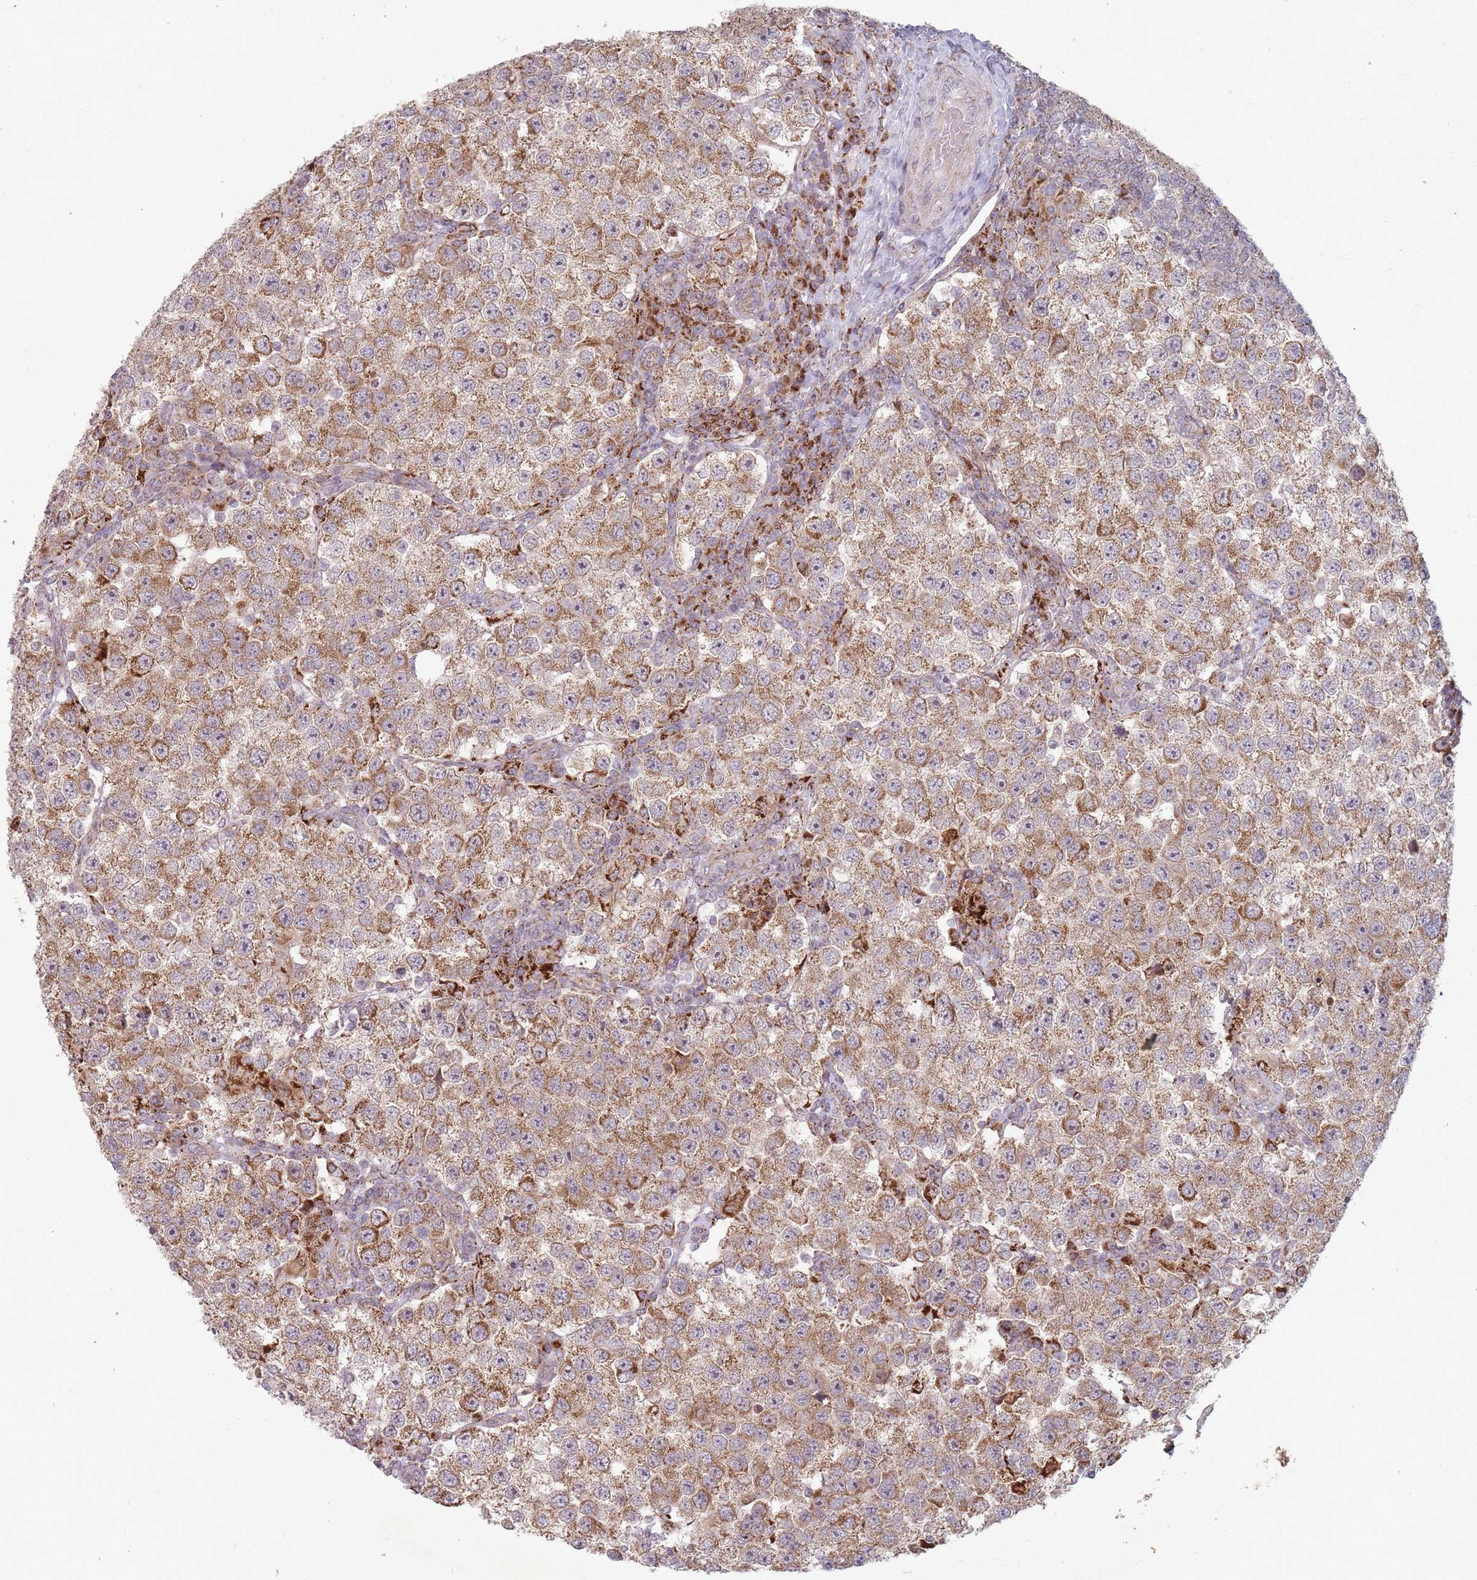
{"staining": {"intensity": "moderate", "quantity": ">75%", "location": "cytoplasmic/membranous"}, "tissue": "testis cancer", "cell_type": "Tumor cells", "image_type": "cancer", "snomed": [{"axis": "morphology", "description": "Seminoma, NOS"}, {"axis": "topography", "description": "Testis"}], "caption": "Approximately >75% of tumor cells in testis cancer demonstrate moderate cytoplasmic/membranous protein staining as visualized by brown immunohistochemical staining.", "gene": "OR10Q1", "patient": {"sex": "male", "age": 37}}